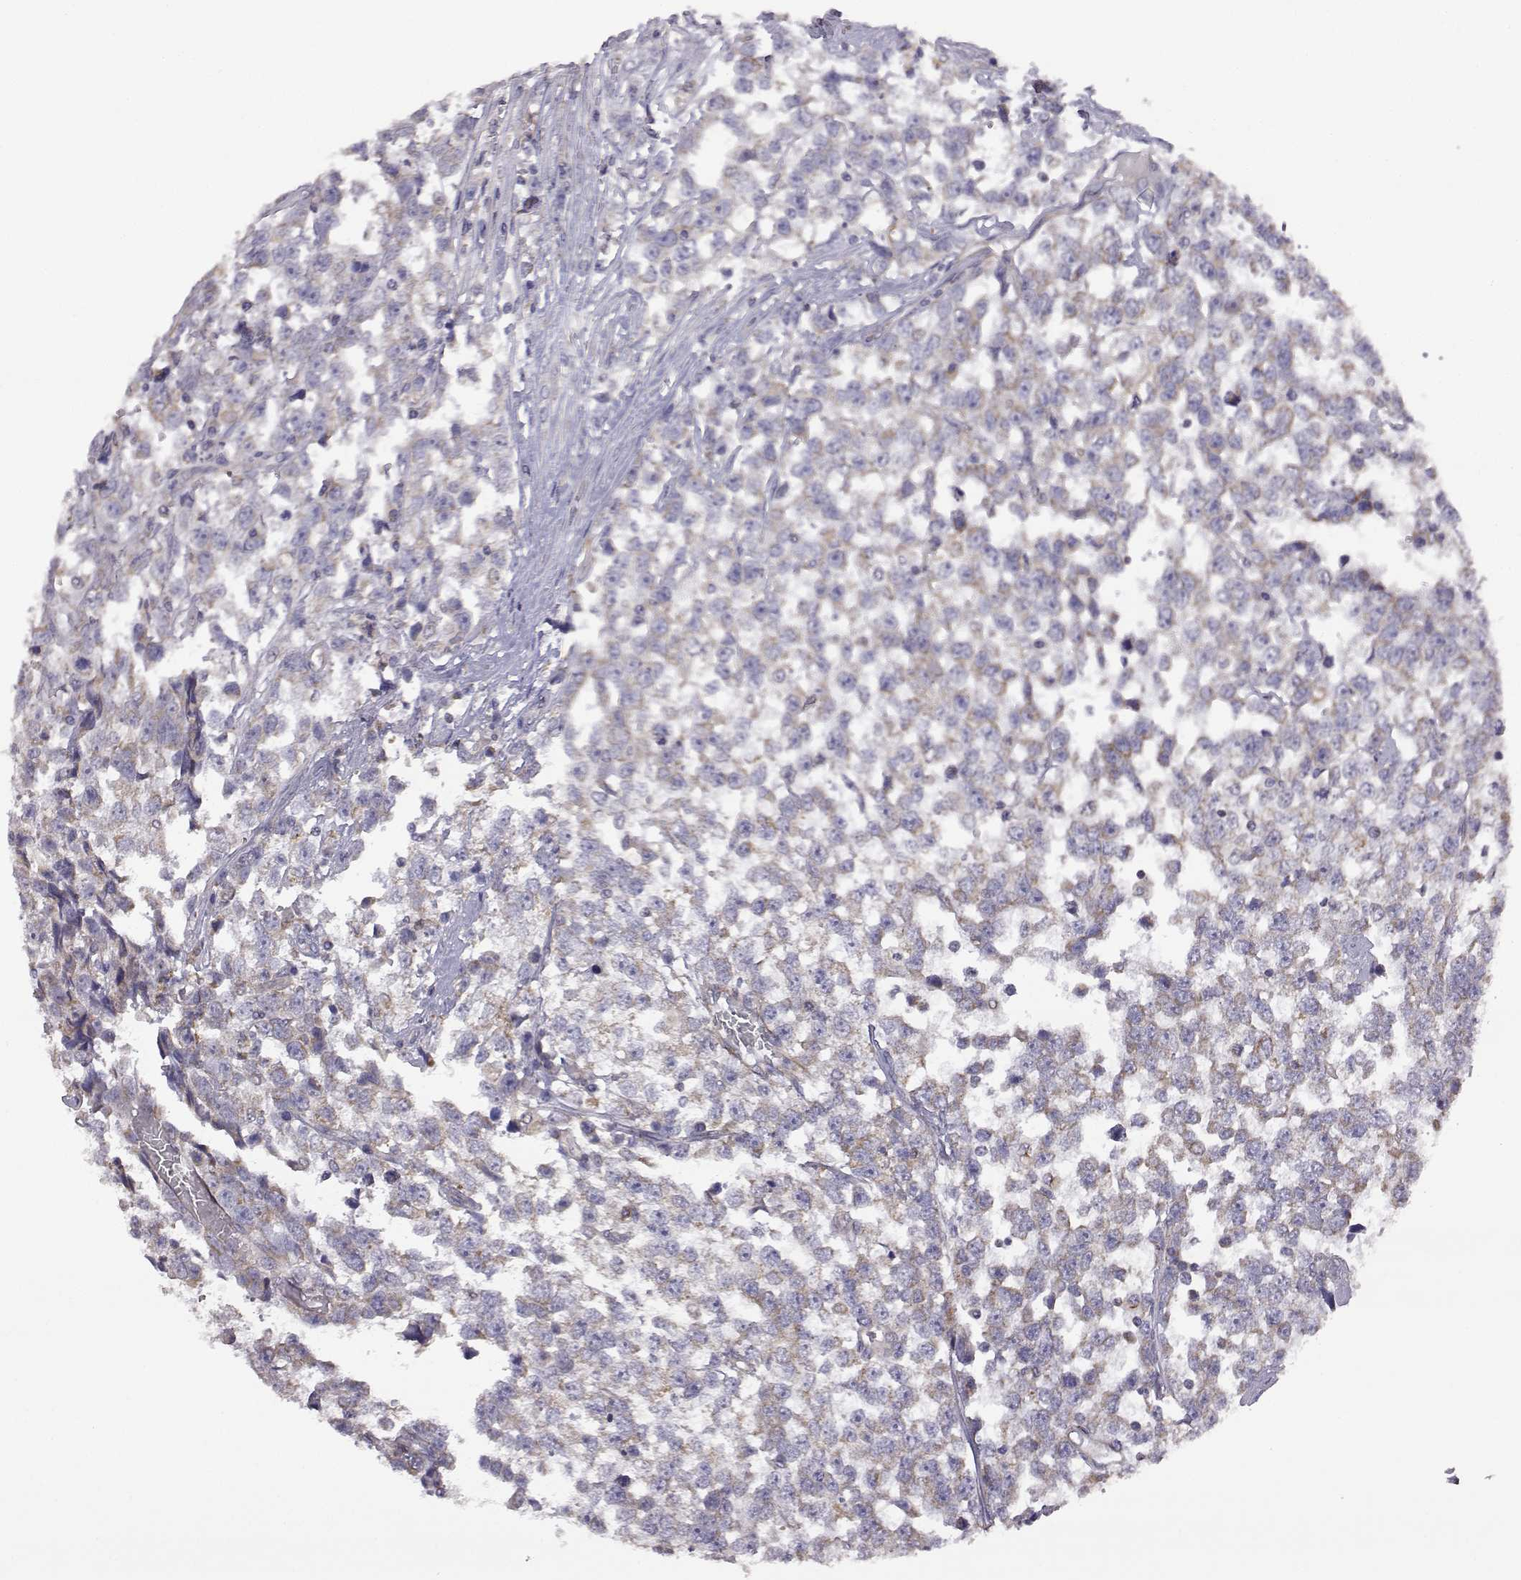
{"staining": {"intensity": "weak", "quantity": "<25%", "location": "cytoplasmic/membranous"}, "tissue": "testis cancer", "cell_type": "Tumor cells", "image_type": "cancer", "snomed": [{"axis": "morphology", "description": "Seminoma, NOS"}, {"axis": "topography", "description": "Testis"}], "caption": "DAB (3,3'-diaminobenzidine) immunohistochemical staining of seminoma (testis) displays no significant expression in tumor cells.", "gene": "DDC", "patient": {"sex": "male", "age": 34}}